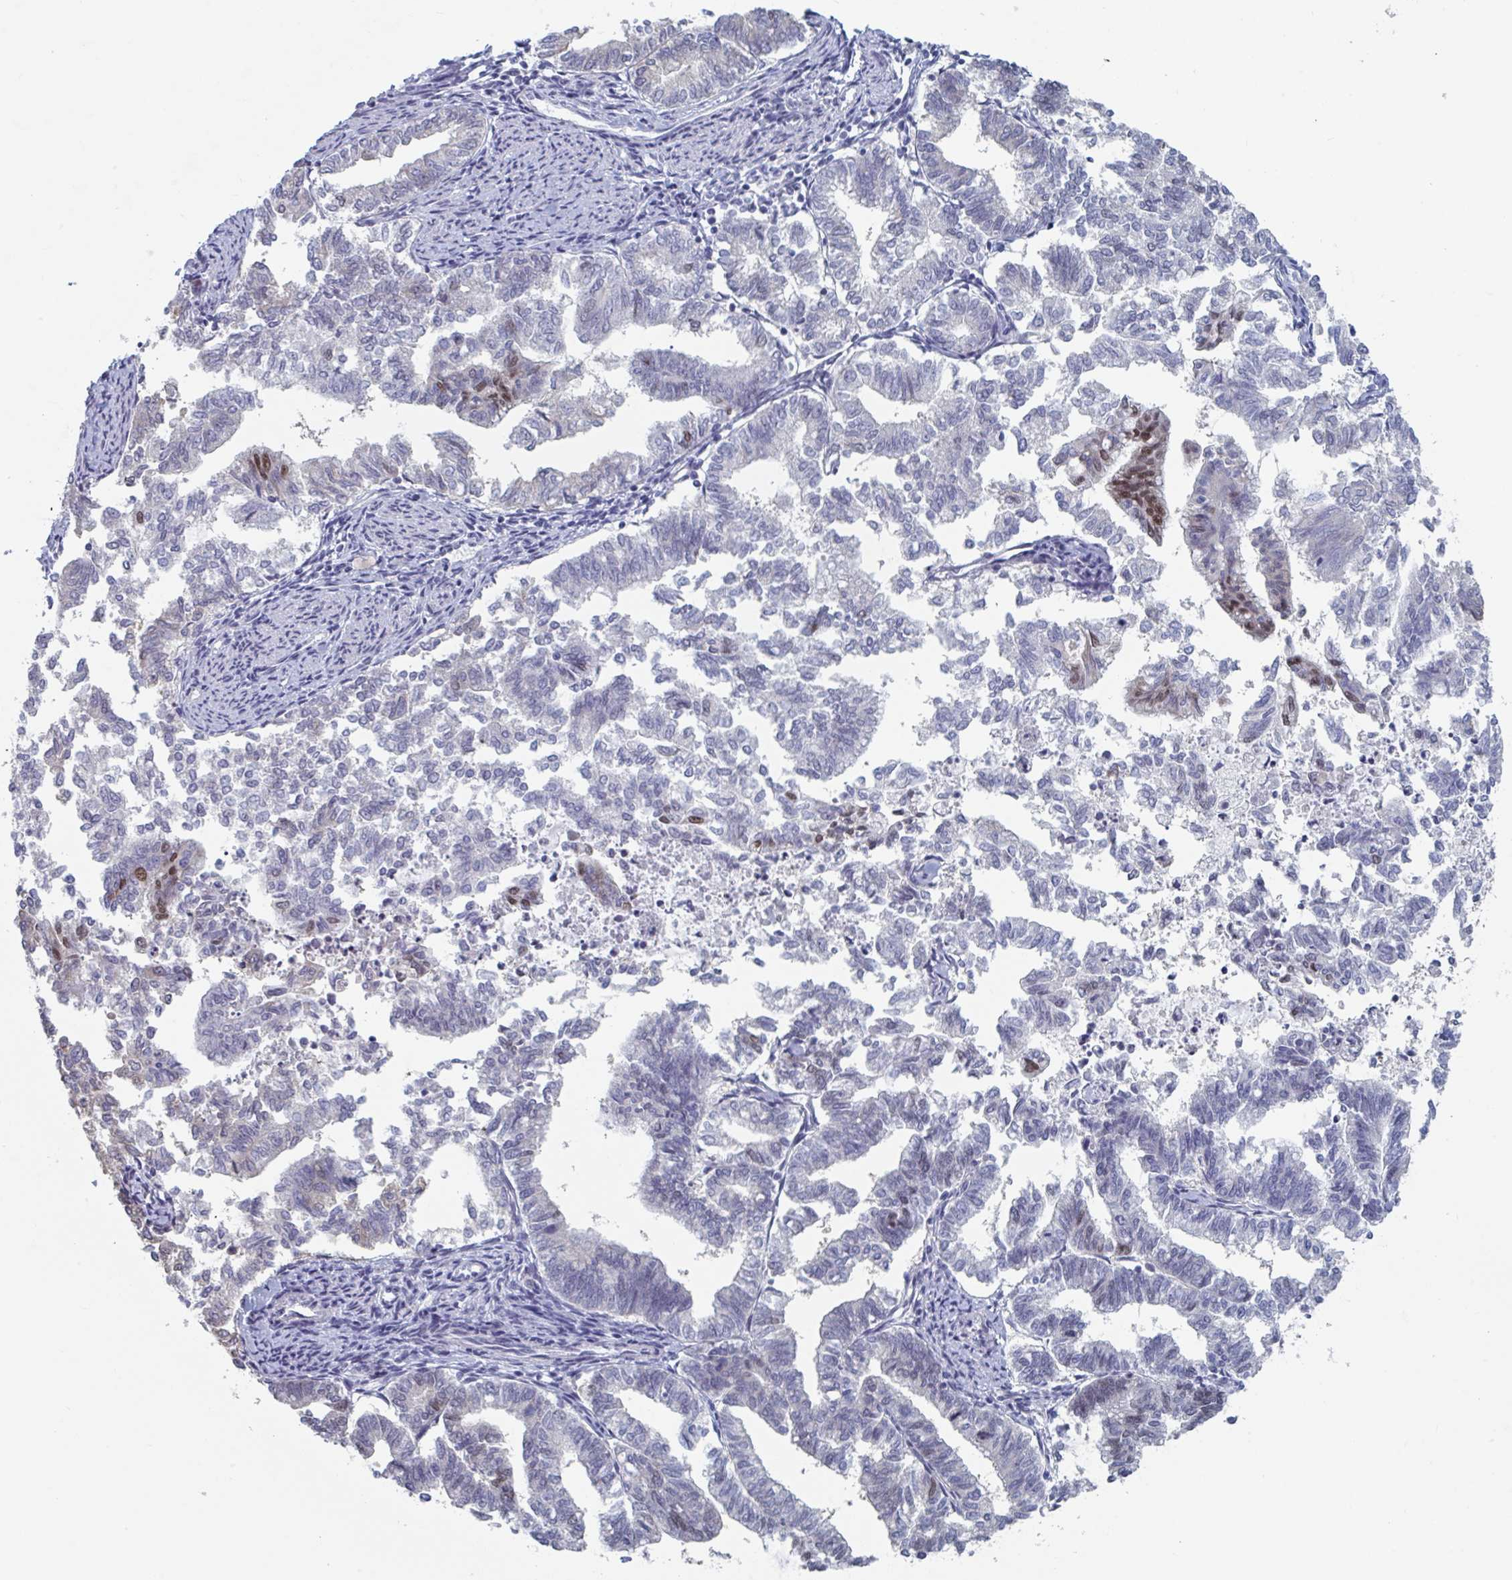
{"staining": {"intensity": "negative", "quantity": "none", "location": "none"}, "tissue": "endometrial cancer", "cell_type": "Tumor cells", "image_type": "cancer", "snomed": [{"axis": "morphology", "description": "Adenocarcinoma, NOS"}, {"axis": "topography", "description": "Endometrium"}], "caption": "An immunohistochemistry (IHC) photomicrograph of endometrial adenocarcinoma is shown. There is no staining in tumor cells of endometrial adenocarcinoma. The staining was performed using DAB to visualize the protein expression in brown, while the nuclei were stained in blue with hematoxylin (Magnification: 20x).", "gene": "FOXA1", "patient": {"sex": "female", "age": 79}}